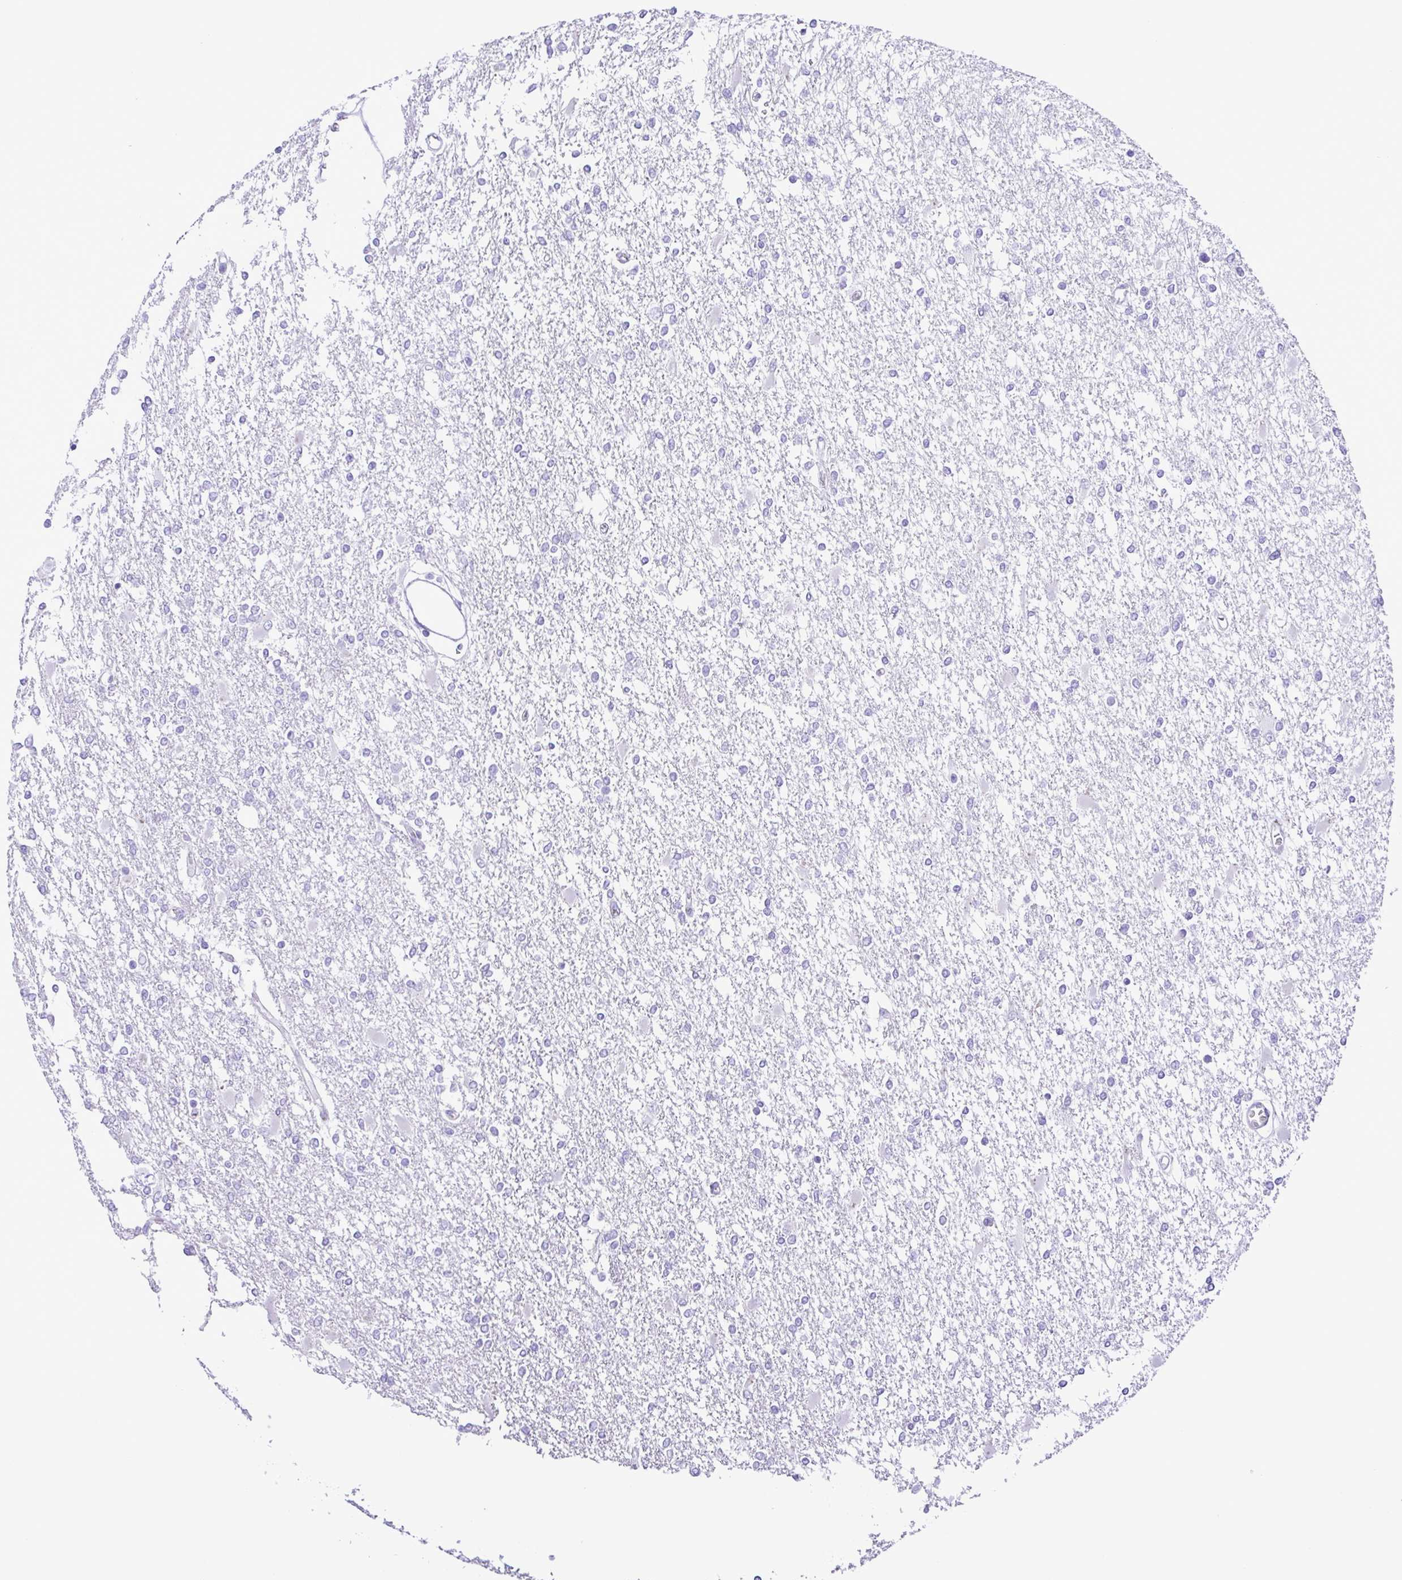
{"staining": {"intensity": "negative", "quantity": "none", "location": "none"}, "tissue": "glioma", "cell_type": "Tumor cells", "image_type": "cancer", "snomed": [{"axis": "morphology", "description": "Glioma, malignant, High grade"}, {"axis": "topography", "description": "Cerebral cortex"}], "caption": "This is an immunohistochemistry histopathology image of malignant glioma (high-grade). There is no expression in tumor cells.", "gene": "CASP14", "patient": {"sex": "male", "age": 79}}